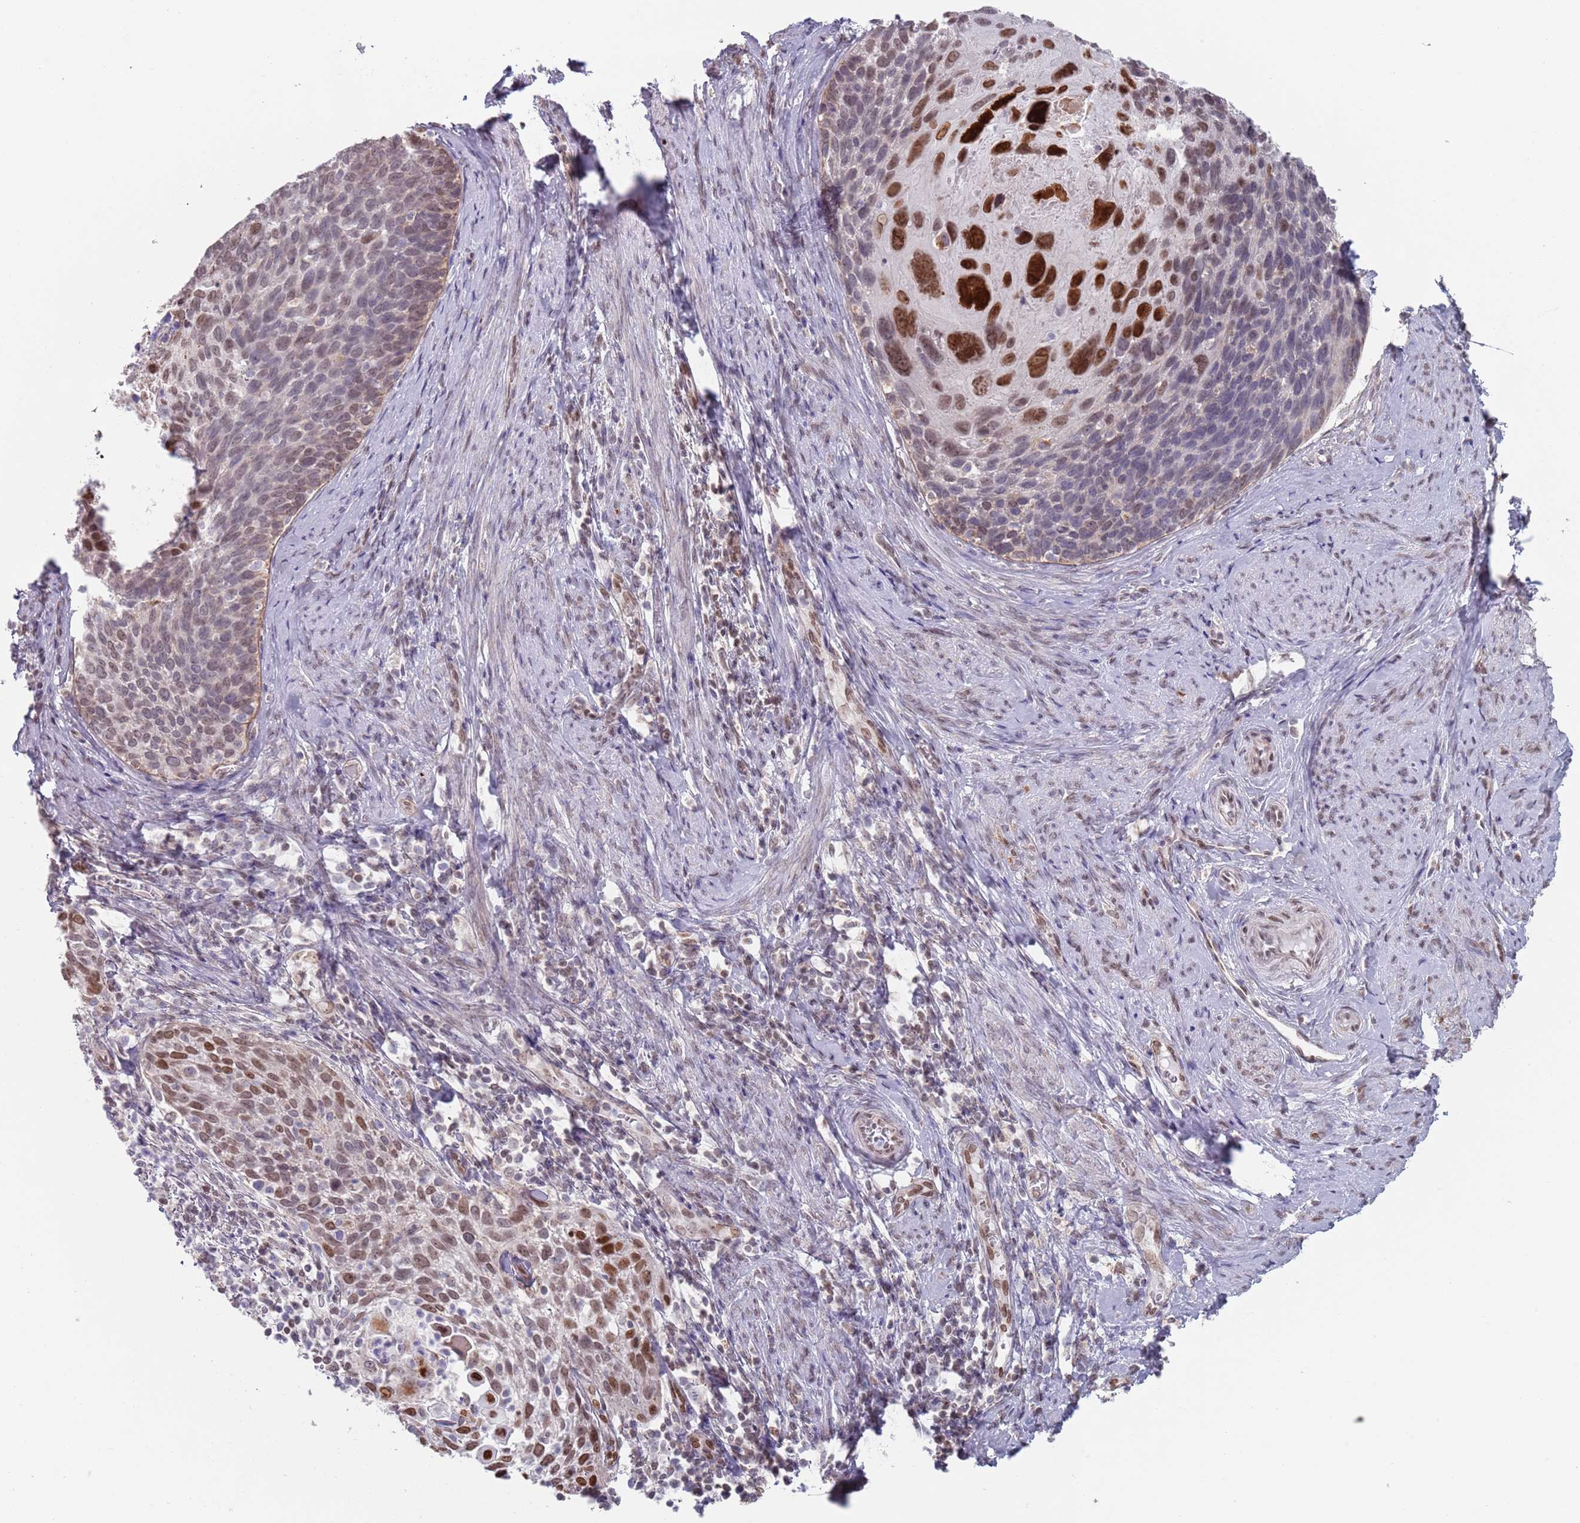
{"staining": {"intensity": "moderate", "quantity": "25%-75%", "location": "nuclear"}, "tissue": "cervical cancer", "cell_type": "Tumor cells", "image_type": "cancer", "snomed": [{"axis": "morphology", "description": "Squamous cell carcinoma, NOS"}, {"axis": "topography", "description": "Cervix"}], "caption": "Protein staining reveals moderate nuclear positivity in about 25%-75% of tumor cells in cervical squamous cell carcinoma.", "gene": "MFSD12", "patient": {"sex": "female", "age": 80}}